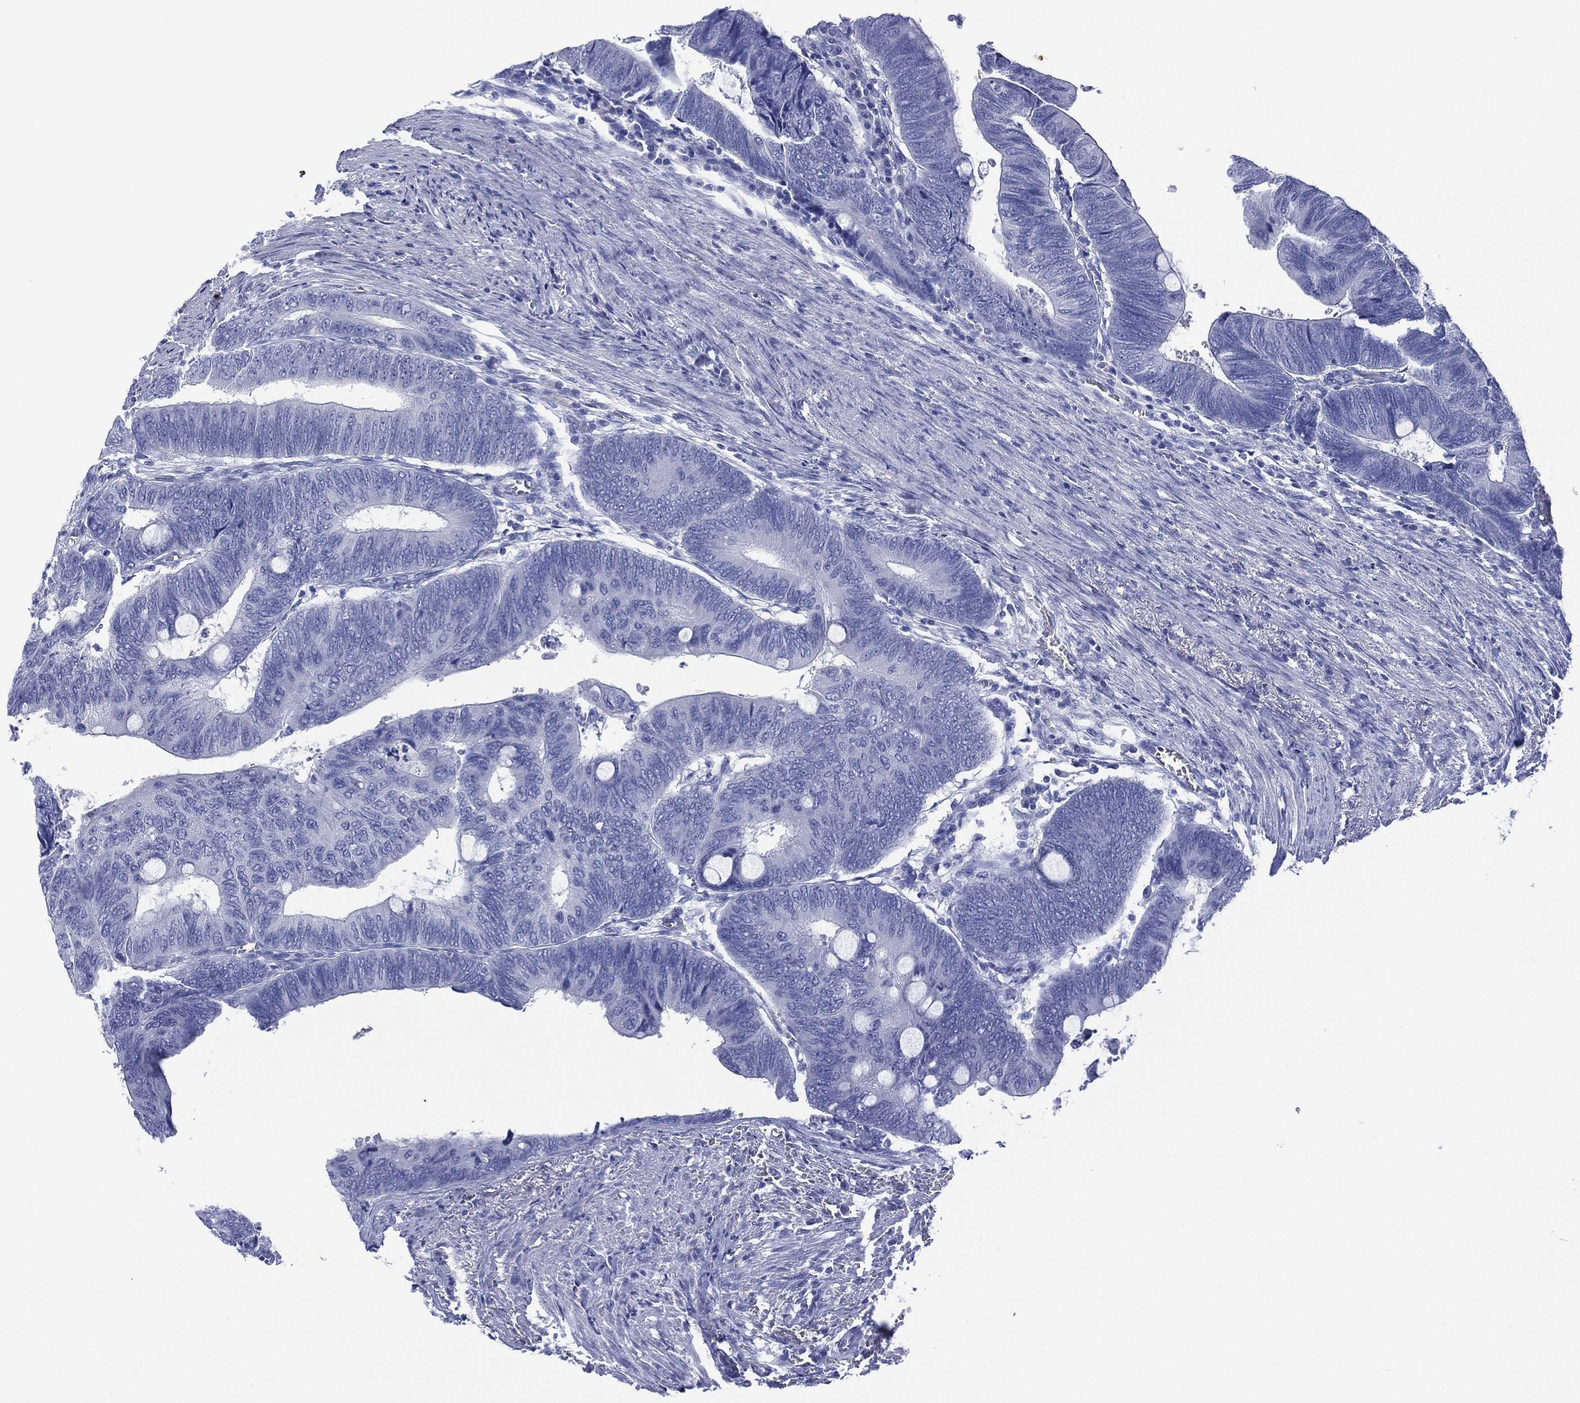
{"staining": {"intensity": "negative", "quantity": "none", "location": "none"}, "tissue": "colorectal cancer", "cell_type": "Tumor cells", "image_type": "cancer", "snomed": [{"axis": "morphology", "description": "Normal tissue, NOS"}, {"axis": "morphology", "description": "Adenocarcinoma, NOS"}, {"axis": "topography", "description": "Rectum"}, {"axis": "topography", "description": "Peripheral nerve tissue"}], "caption": "The image demonstrates no staining of tumor cells in colorectal cancer. The staining was performed using DAB to visualize the protein expression in brown, while the nuclei were stained in blue with hematoxylin (Magnification: 20x).", "gene": "DSG1", "patient": {"sex": "male", "age": 92}}